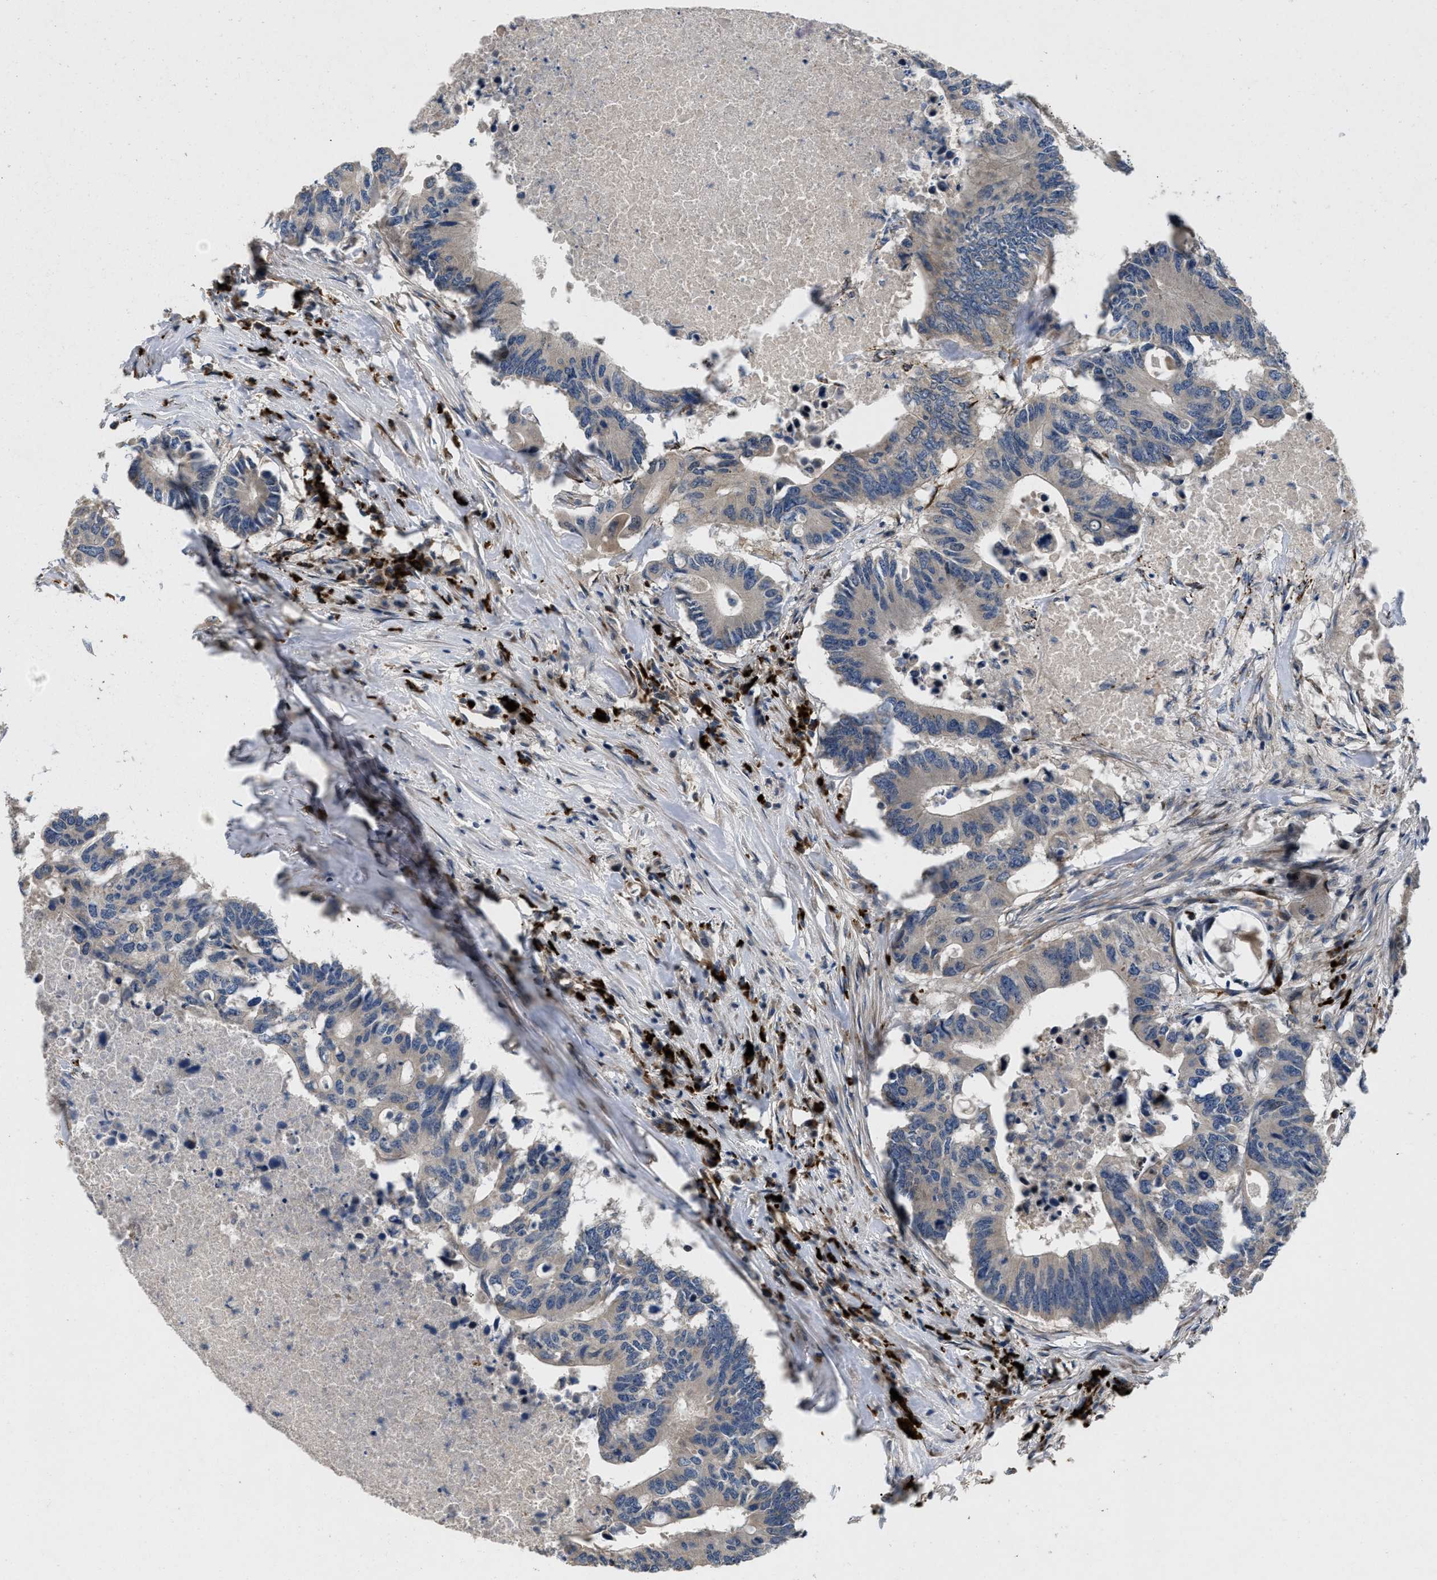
{"staining": {"intensity": "weak", "quantity": "<25%", "location": "cytoplasmic/membranous"}, "tissue": "colorectal cancer", "cell_type": "Tumor cells", "image_type": "cancer", "snomed": [{"axis": "morphology", "description": "Adenocarcinoma, NOS"}, {"axis": "topography", "description": "Colon"}], "caption": "Tumor cells show no significant protein staining in colorectal cancer. The staining is performed using DAB brown chromogen with nuclei counter-stained in using hematoxylin.", "gene": "HSPA12B", "patient": {"sex": "male", "age": 71}}